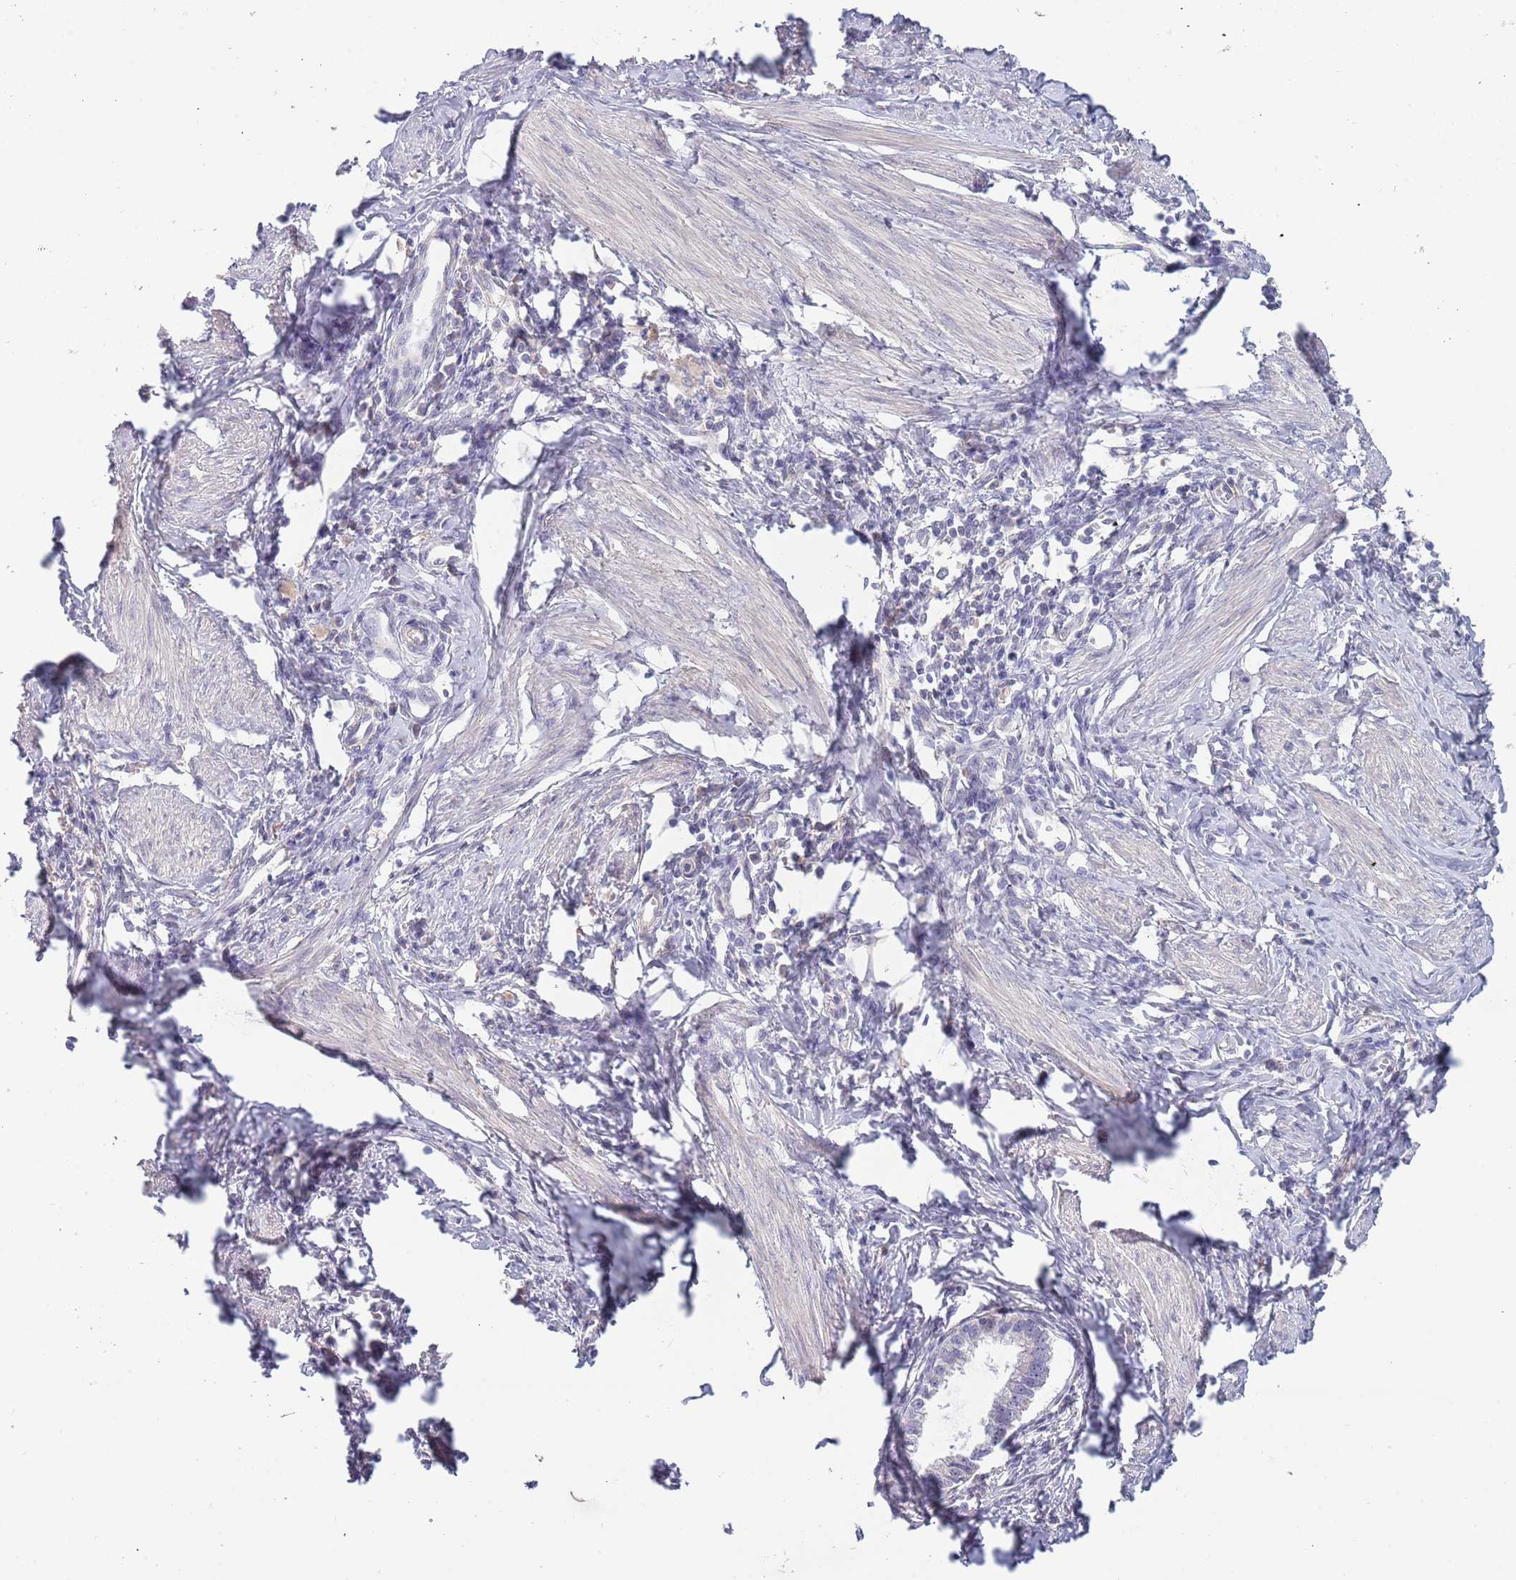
{"staining": {"intensity": "negative", "quantity": "none", "location": "none"}, "tissue": "cervical cancer", "cell_type": "Tumor cells", "image_type": "cancer", "snomed": [{"axis": "morphology", "description": "Adenocarcinoma, NOS"}, {"axis": "topography", "description": "Cervix"}], "caption": "A histopathology image of cervical cancer stained for a protein displays no brown staining in tumor cells.", "gene": "PIMREG", "patient": {"sex": "female", "age": 36}}